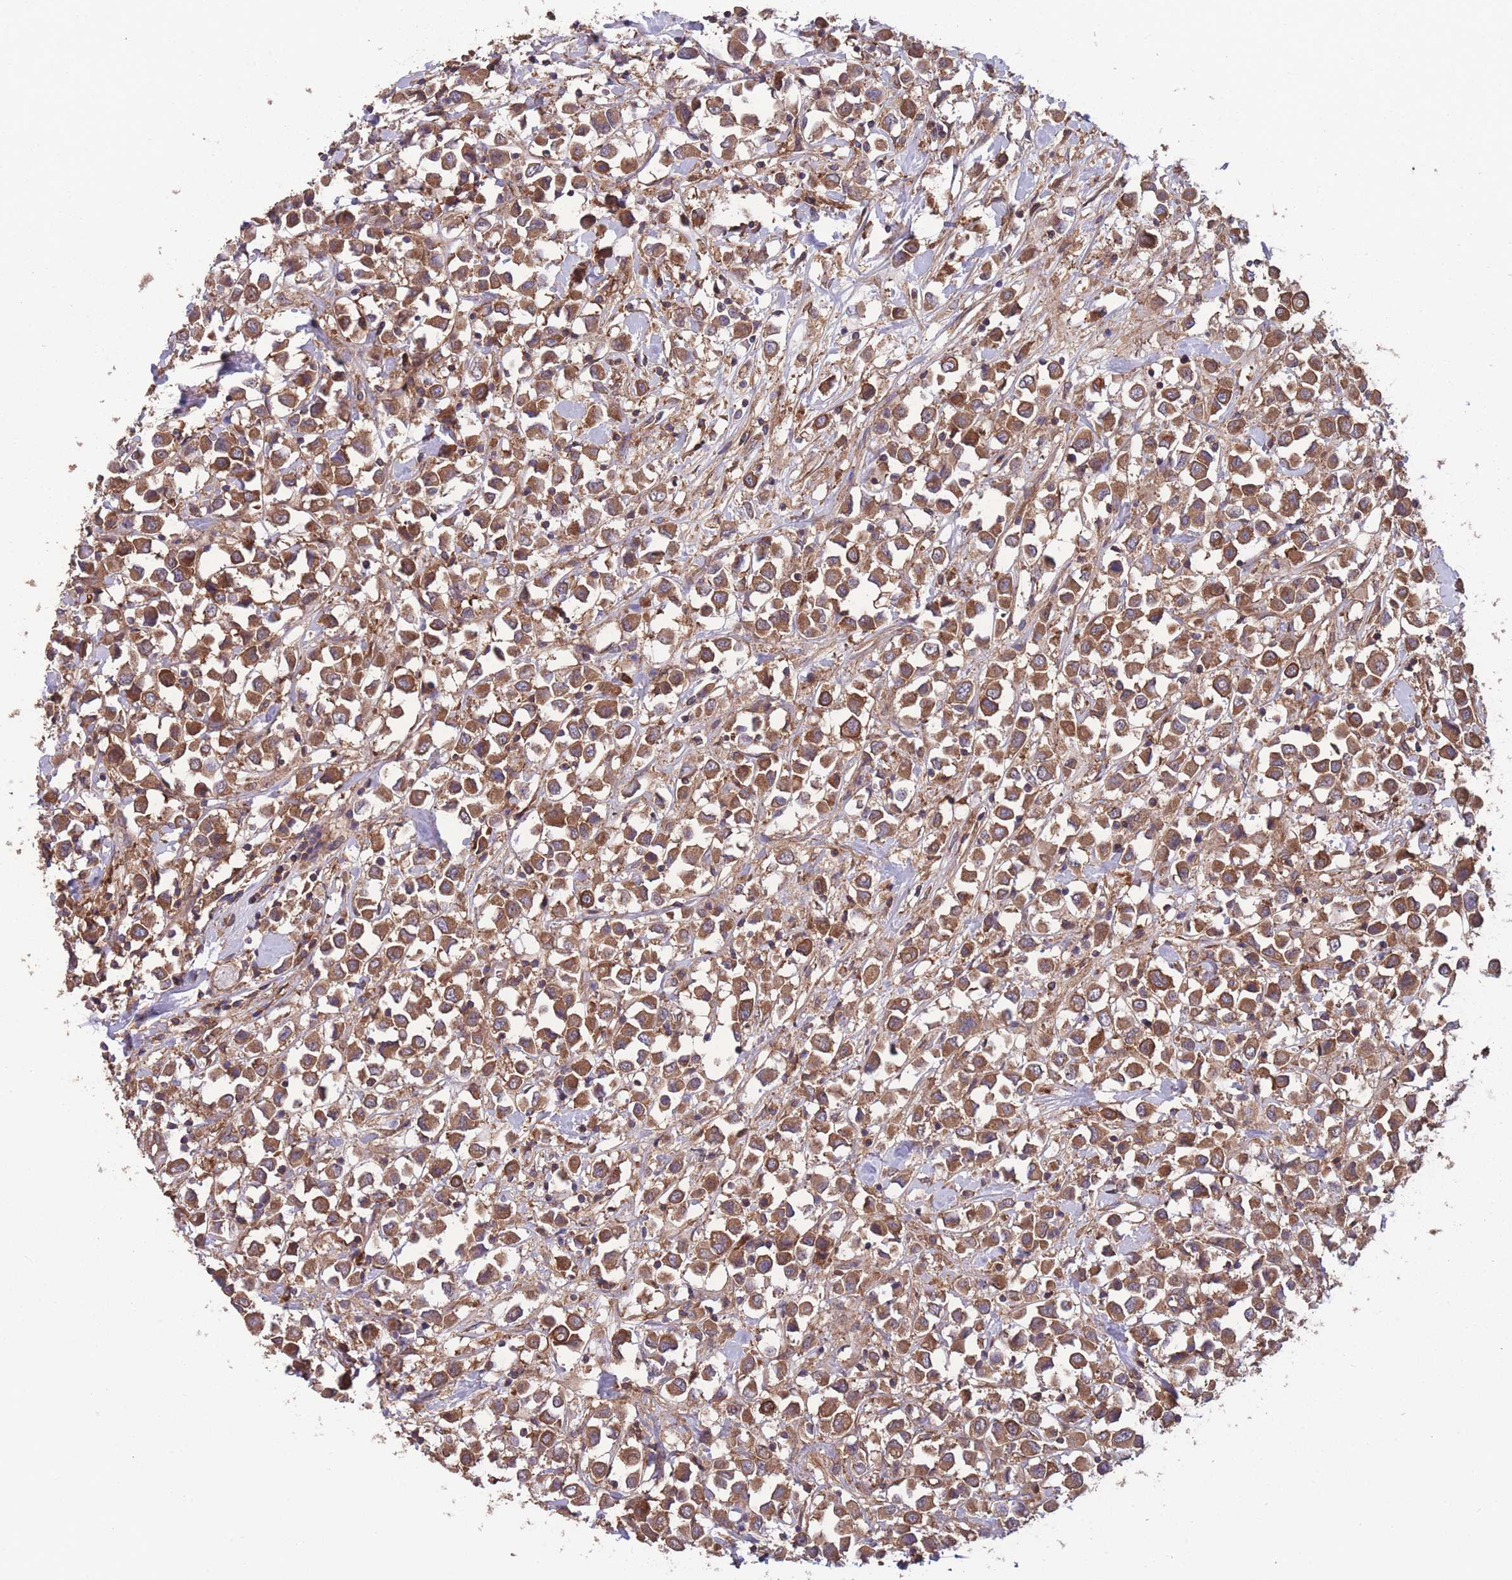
{"staining": {"intensity": "moderate", "quantity": ">75%", "location": "cytoplasmic/membranous"}, "tissue": "breast cancer", "cell_type": "Tumor cells", "image_type": "cancer", "snomed": [{"axis": "morphology", "description": "Duct carcinoma"}, {"axis": "topography", "description": "Breast"}], "caption": "Moderate cytoplasmic/membranous expression for a protein is appreciated in about >75% of tumor cells of invasive ductal carcinoma (breast) using immunohistochemistry.", "gene": "ZPR1", "patient": {"sex": "female", "age": 61}}